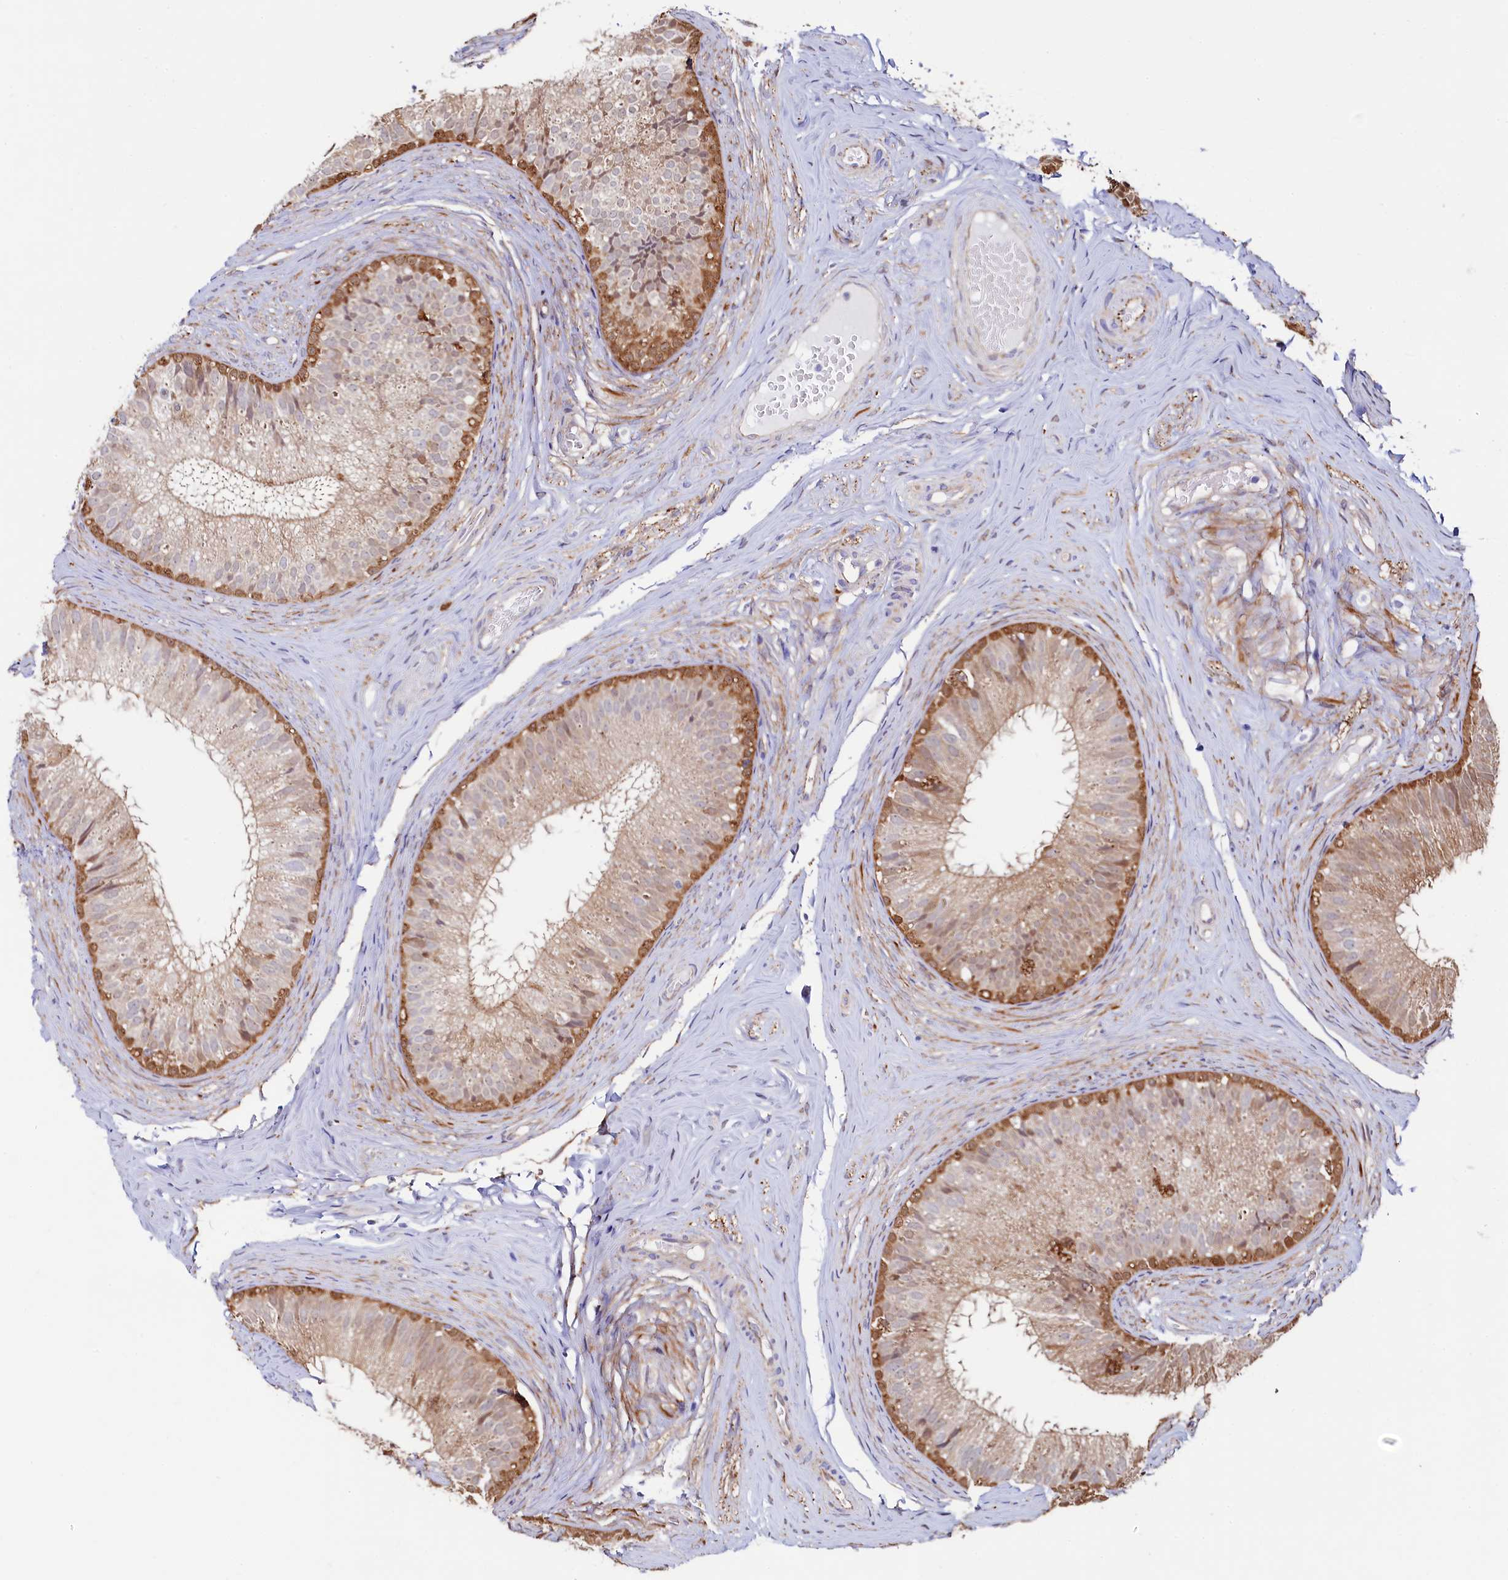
{"staining": {"intensity": "moderate", "quantity": "25%-75%", "location": "cytoplasmic/membranous"}, "tissue": "epididymis", "cell_type": "Glandular cells", "image_type": "normal", "snomed": [{"axis": "morphology", "description": "Normal tissue, NOS"}, {"axis": "topography", "description": "Epididymis"}], "caption": "IHC of unremarkable human epididymis displays medium levels of moderate cytoplasmic/membranous positivity in about 25%-75% of glandular cells.", "gene": "ASTE1", "patient": {"sex": "male", "age": 34}}